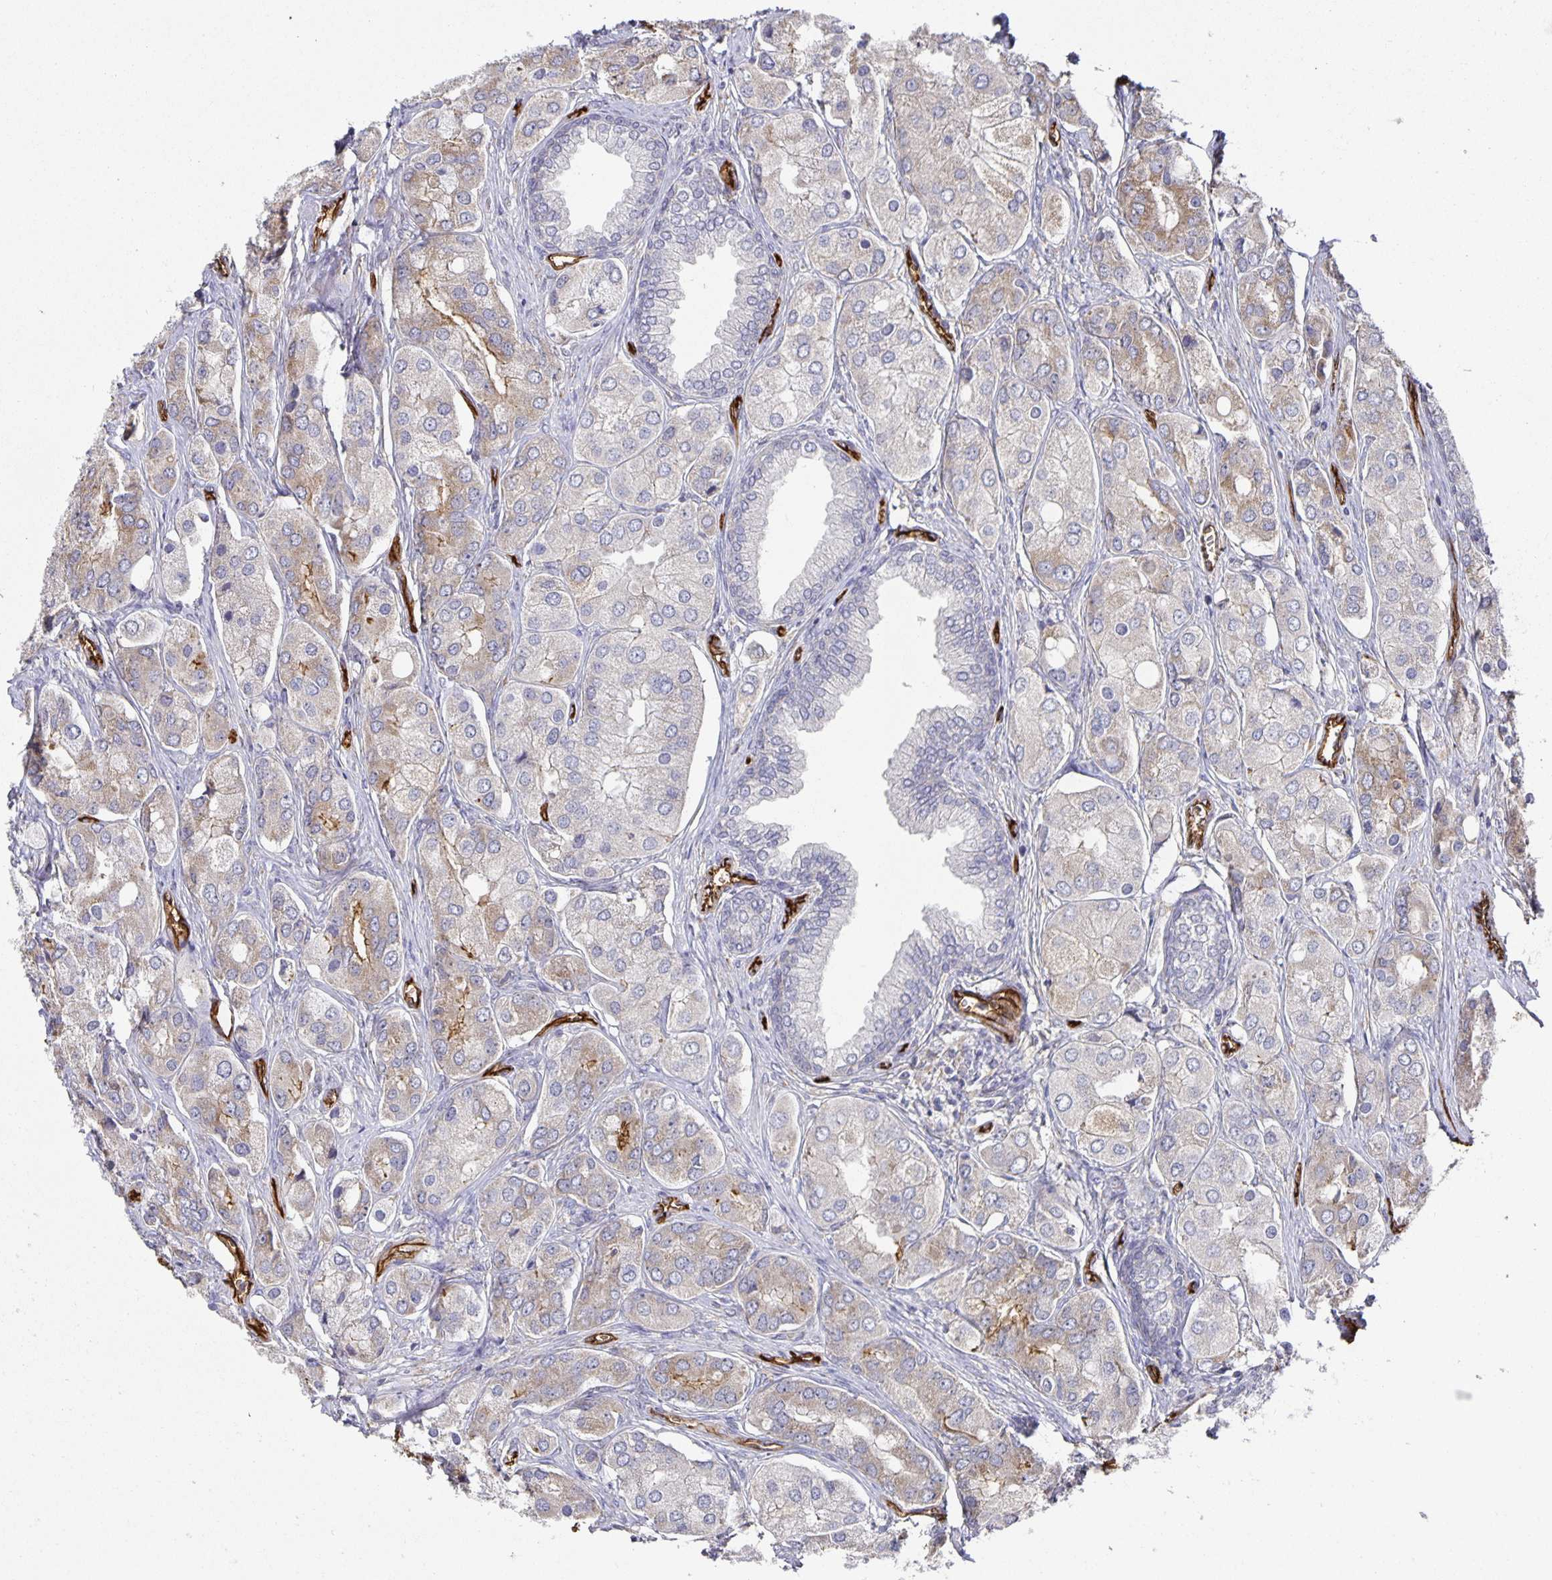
{"staining": {"intensity": "moderate", "quantity": "<25%", "location": "cytoplasmic/membranous"}, "tissue": "prostate cancer", "cell_type": "Tumor cells", "image_type": "cancer", "snomed": [{"axis": "morphology", "description": "Adenocarcinoma, Low grade"}, {"axis": "topography", "description": "Prostate"}], "caption": "Tumor cells demonstrate low levels of moderate cytoplasmic/membranous positivity in about <25% of cells in human prostate cancer (low-grade adenocarcinoma). (DAB IHC, brown staining for protein, blue staining for nuclei).", "gene": "PODXL", "patient": {"sex": "male", "age": 69}}